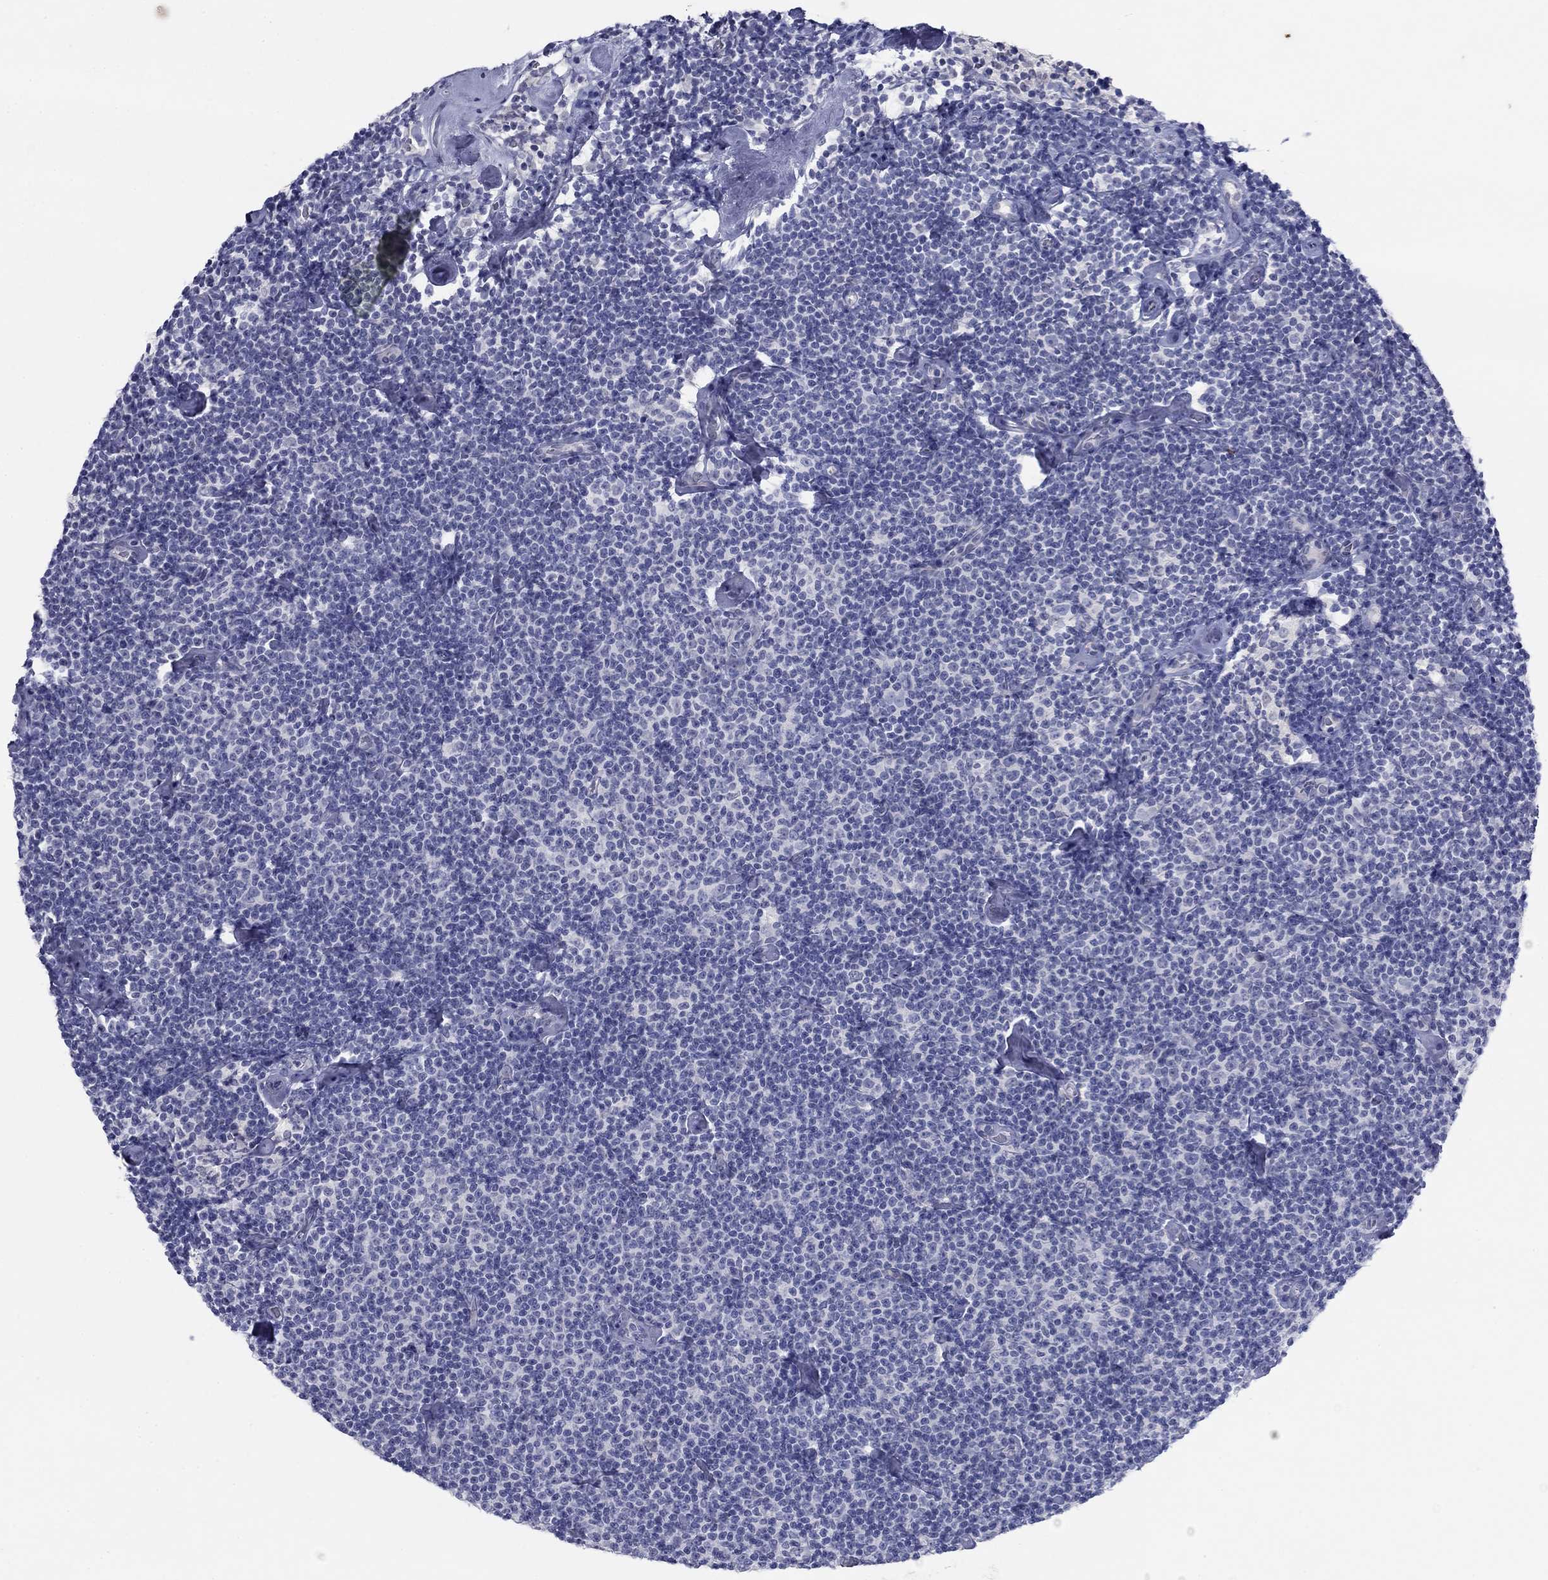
{"staining": {"intensity": "negative", "quantity": "none", "location": "none"}, "tissue": "lymphoma", "cell_type": "Tumor cells", "image_type": "cancer", "snomed": [{"axis": "morphology", "description": "Malignant lymphoma, non-Hodgkin's type, Low grade"}, {"axis": "topography", "description": "Lymph node"}], "caption": "Tumor cells show no significant expression in lymphoma.", "gene": "PLS1", "patient": {"sex": "male", "age": 81}}